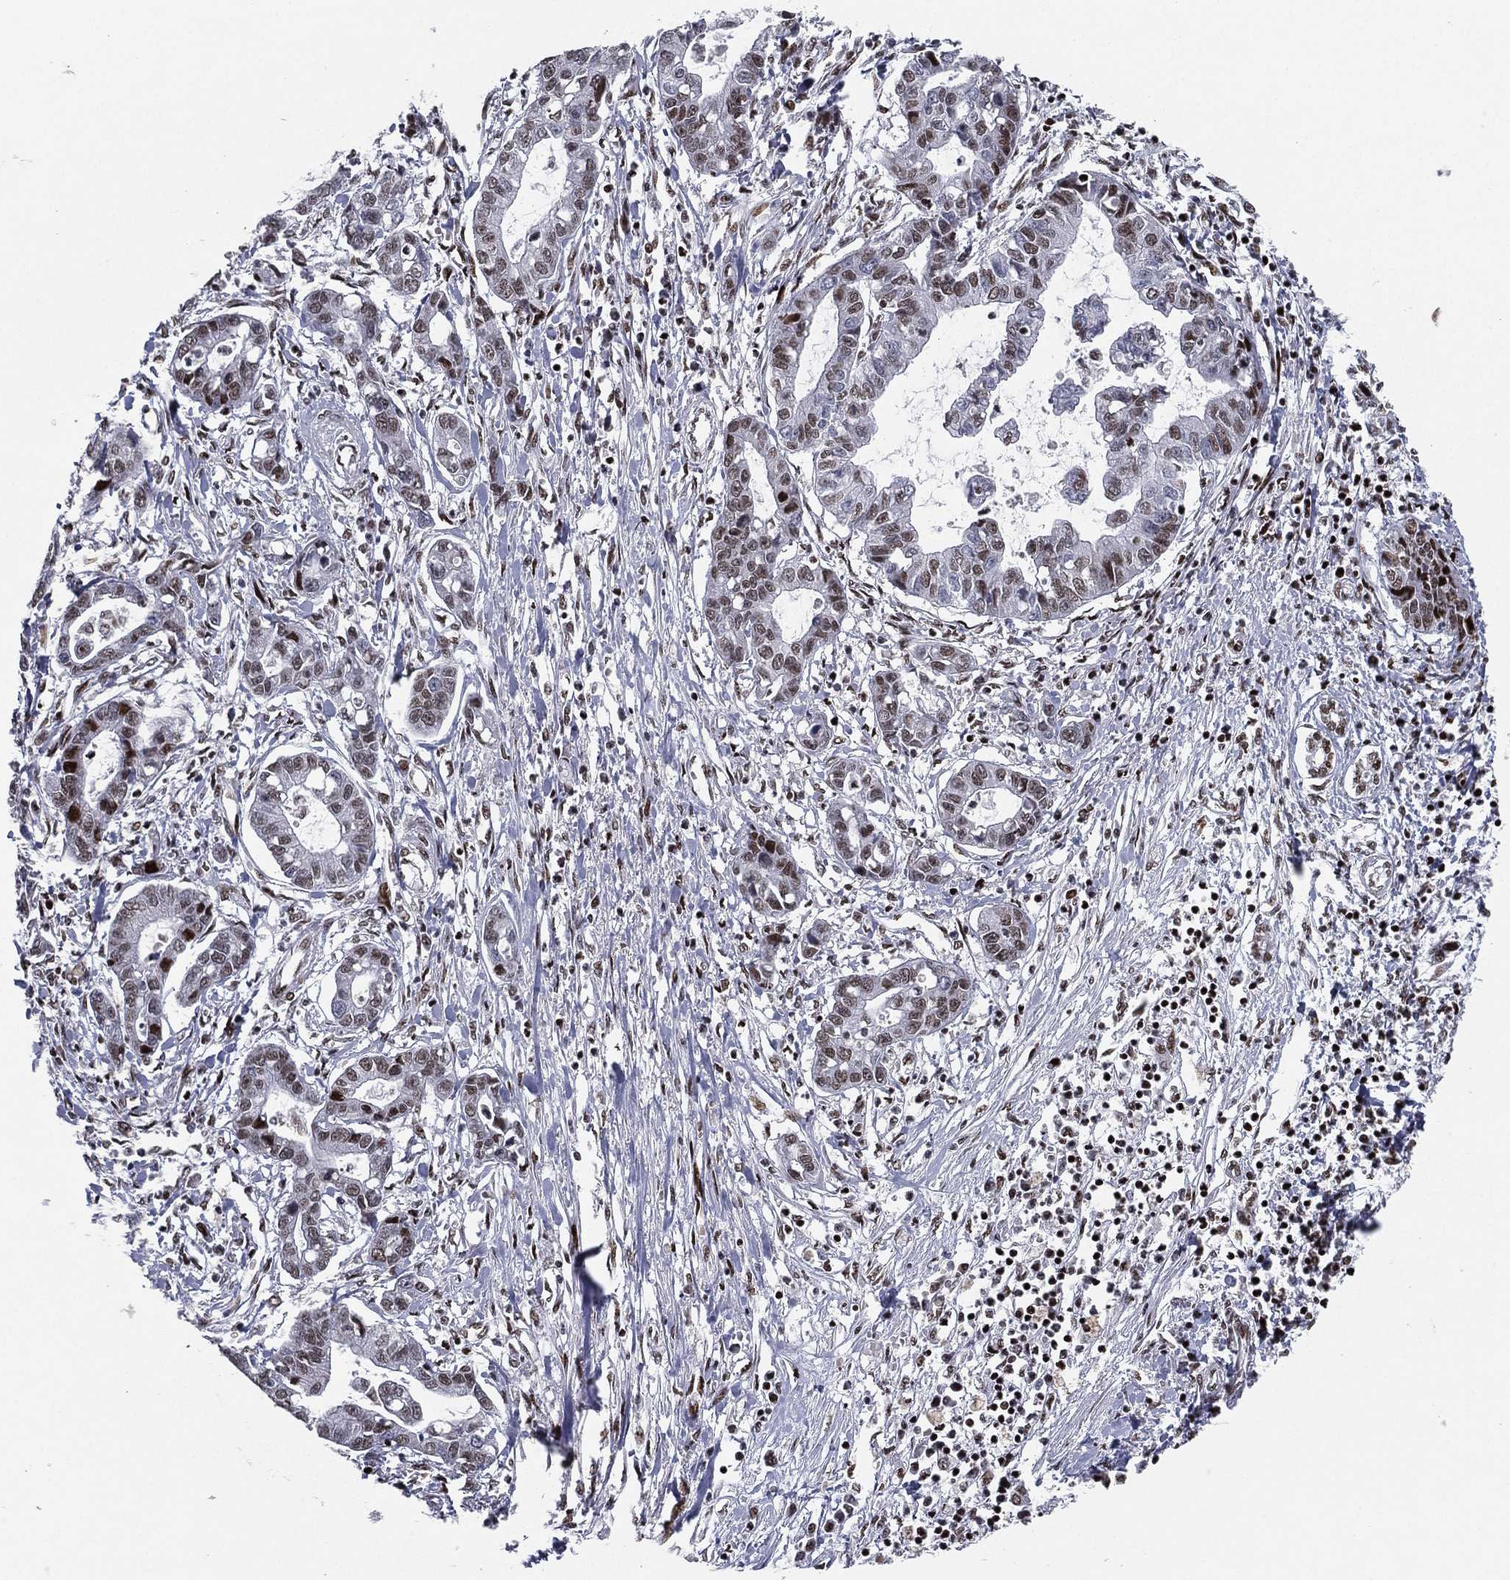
{"staining": {"intensity": "moderate", "quantity": "<25%", "location": "nuclear"}, "tissue": "liver cancer", "cell_type": "Tumor cells", "image_type": "cancer", "snomed": [{"axis": "morphology", "description": "Cholangiocarcinoma"}, {"axis": "topography", "description": "Liver"}], "caption": "This is a photomicrograph of immunohistochemistry staining of liver cancer (cholangiocarcinoma), which shows moderate positivity in the nuclear of tumor cells.", "gene": "RTF1", "patient": {"sex": "male", "age": 58}}